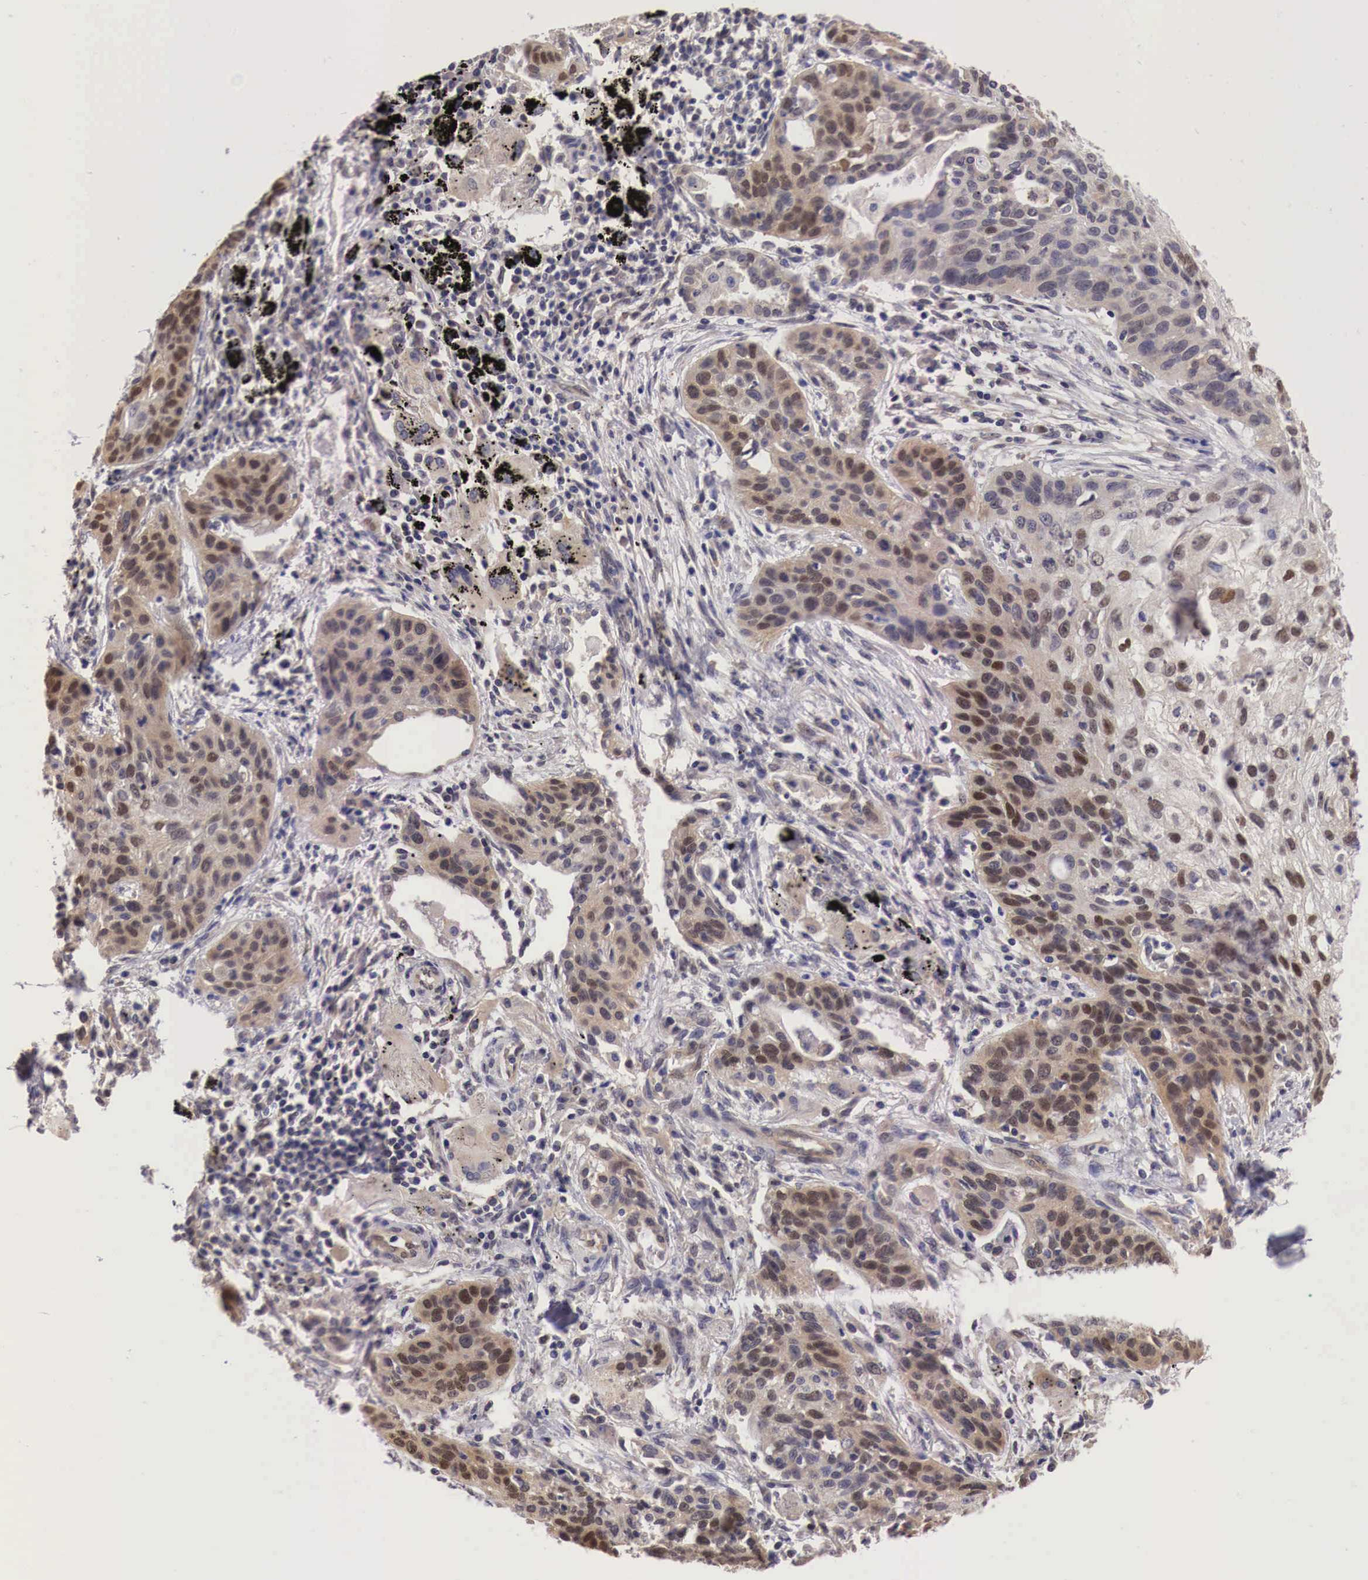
{"staining": {"intensity": "moderate", "quantity": ">75%", "location": "cytoplasmic/membranous,nuclear"}, "tissue": "lung cancer", "cell_type": "Tumor cells", "image_type": "cancer", "snomed": [{"axis": "morphology", "description": "Squamous cell carcinoma, NOS"}, {"axis": "topography", "description": "Lung"}], "caption": "This is an image of immunohistochemistry staining of squamous cell carcinoma (lung), which shows moderate staining in the cytoplasmic/membranous and nuclear of tumor cells.", "gene": "PABIR2", "patient": {"sex": "male", "age": 71}}